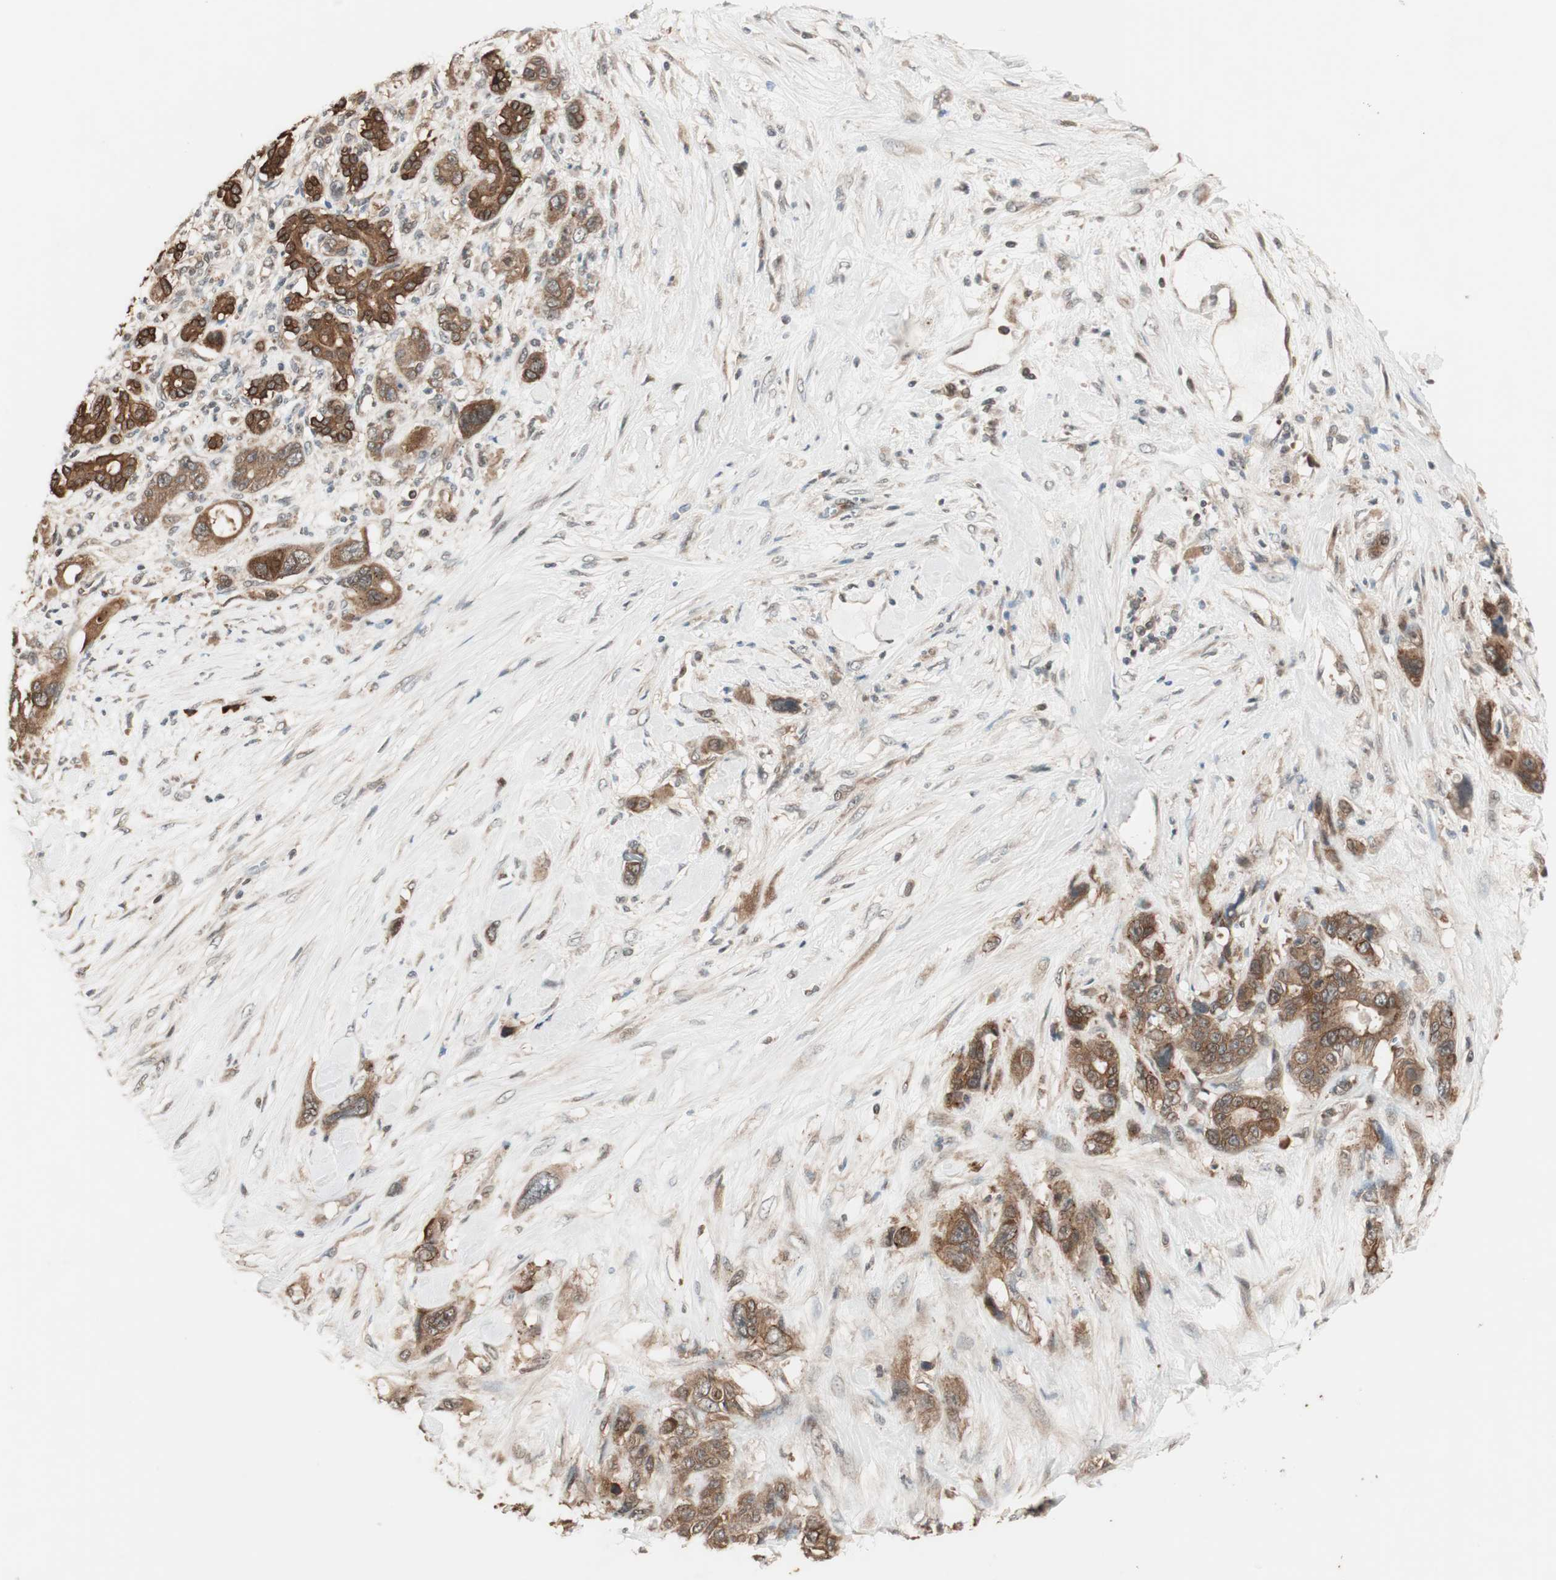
{"staining": {"intensity": "moderate", "quantity": ">75%", "location": "cytoplasmic/membranous"}, "tissue": "pancreatic cancer", "cell_type": "Tumor cells", "image_type": "cancer", "snomed": [{"axis": "morphology", "description": "Adenocarcinoma, NOS"}, {"axis": "topography", "description": "Pancreas"}], "caption": "There is medium levels of moderate cytoplasmic/membranous staining in tumor cells of pancreatic adenocarcinoma, as demonstrated by immunohistochemical staining (brown color).", "gene": "FBXO5", "patient": {"sex": "male", "age": 46}}